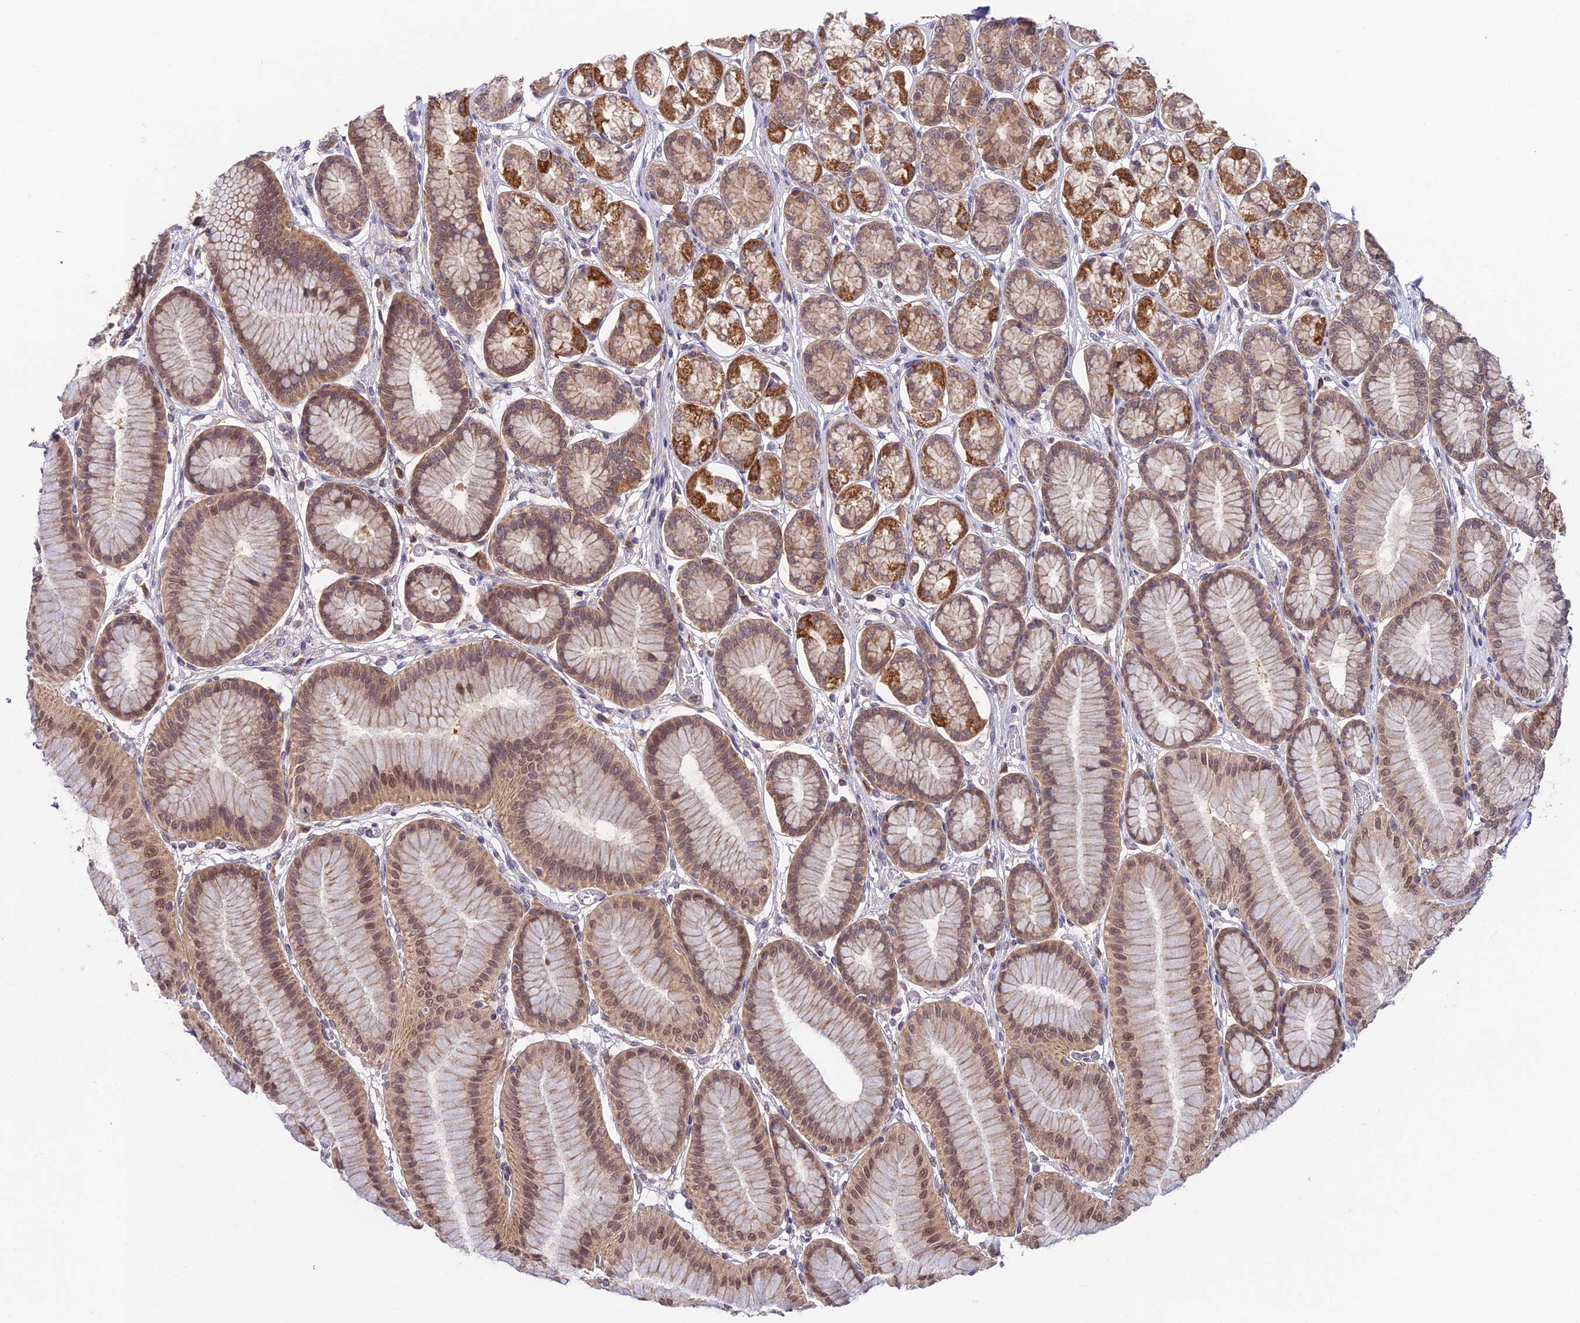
{"staining": {"intensity": "strong", "quantity": "25%-75%", "location": "cytoplasmic/membranous"}, "tissue": "stomach", "cell_type": "Glandular cells", "image_type": "normal", "snomed": [{"axis": "morphology", "description": "Normal tissue, NOS"}, {"axis": "morphology", "description": "Adenocarcinoma, NOS"}, {"axis": "morphology", "description": "Adenocarcinoma, High grade"}, {"axis": "topography", "description": "Stomach, upper"}, {"axis": "topography", "description": "Stomach"}], "caption": "Protein staining of unremarkable stomach demonstrates strong cytoplasmic/membranous staining in approximately 25%-75% of glandular cells.", "gene": "TRIM40", "patient": {"sex": "female", "age": 65}}